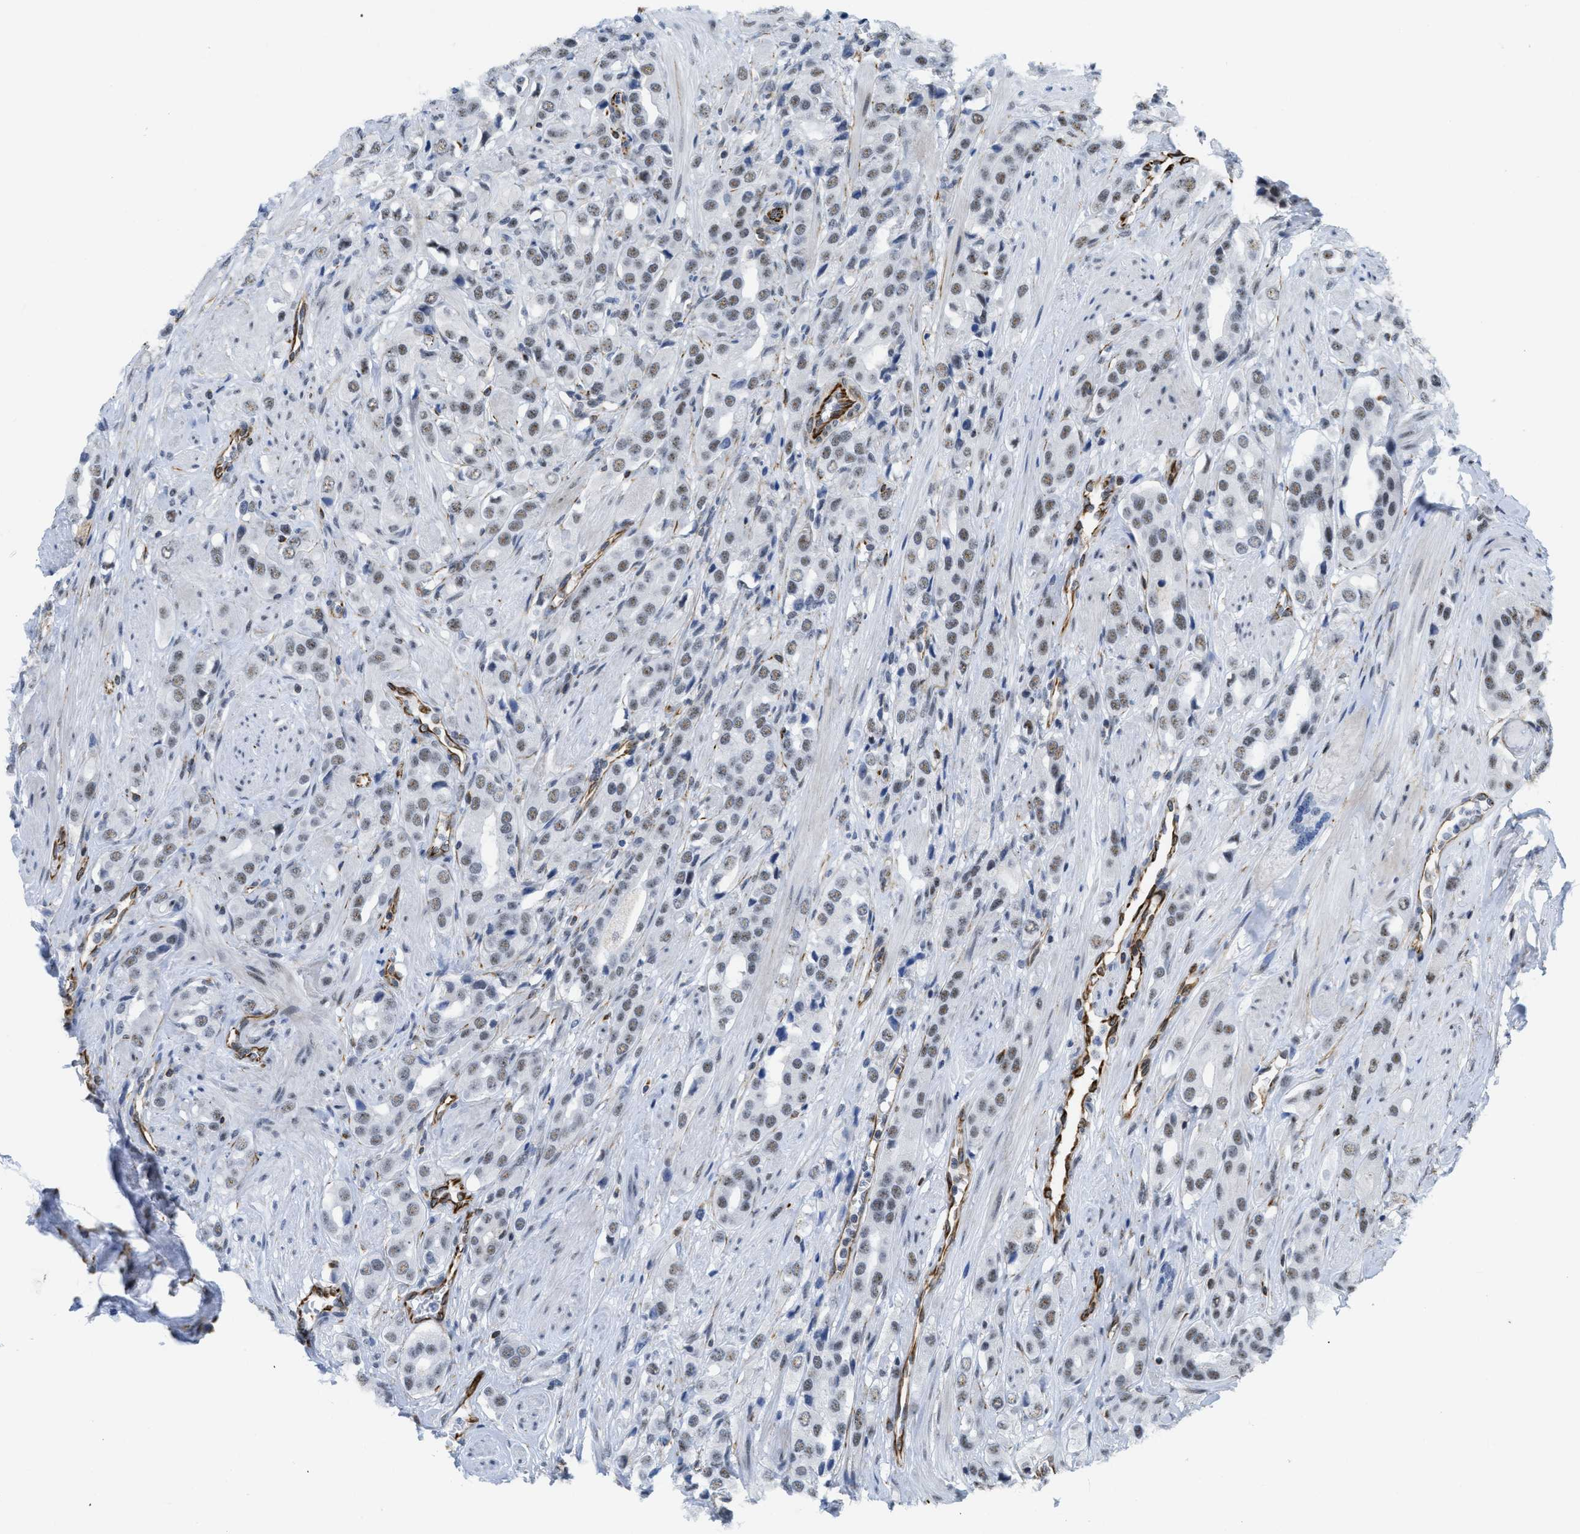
{"staining": {"intensity": "weak", "quantity": ">75%", "location": "nuclear"}, "tissue": "prostate cancer", "cell_type": "Tumor cells", "image_type": "cancer", "snomed": [{"axis": "morphology", "description": "Adenocarcinoma, High grade"}, {"axis": "topography", "description": "Prostate"}], "caption": "IHC (DAB) staining of human prostate cancer (high-grade adenocarcinoma) displays weak nuclear protein staining in approximately >75% of tumor cells.", "gene": "LRRC8B", "patient": {"sex": "male", "age": 52}}